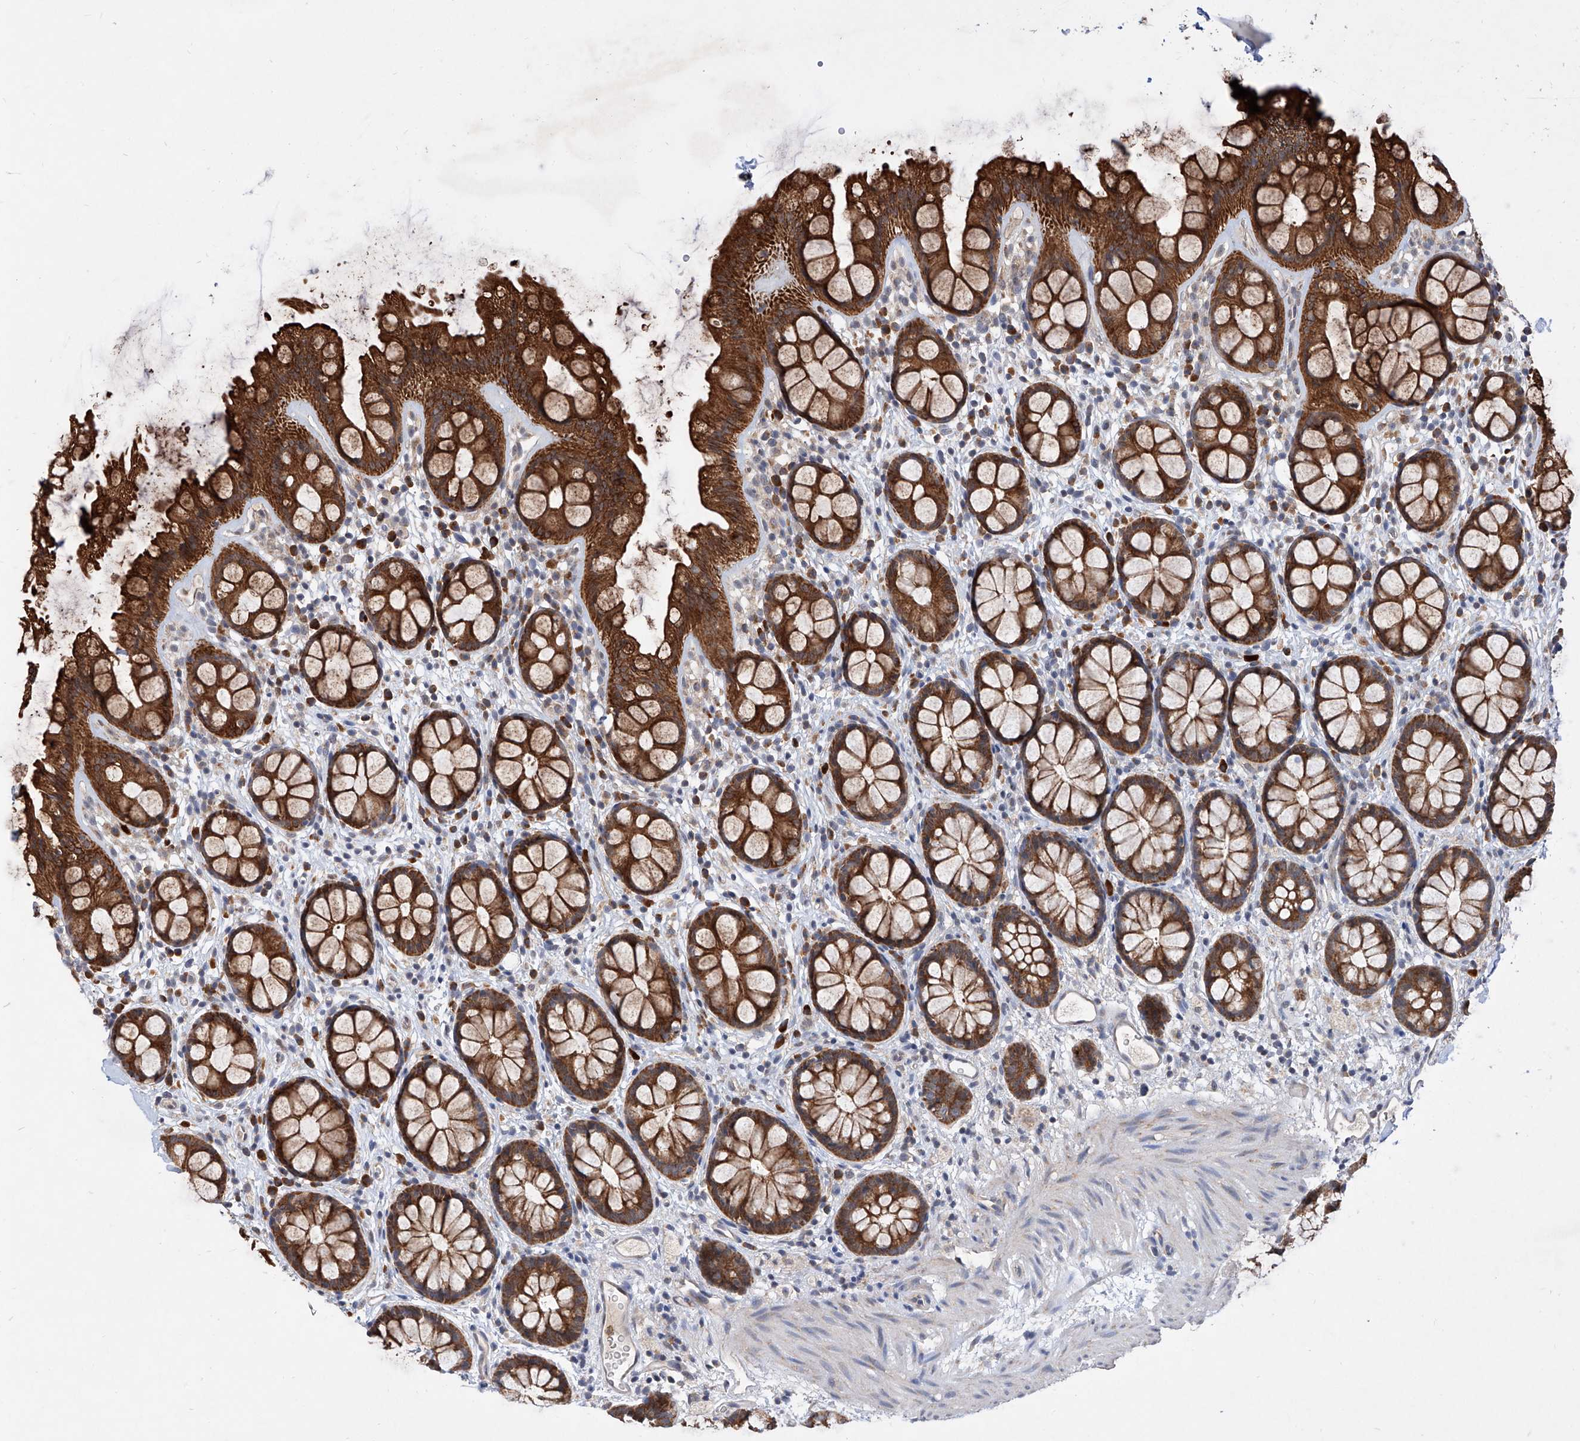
{"staining": {"intensity": "strong", "quantity": ">75%", "location": "cytoplasmic/membranous"}, "tissue": "rectum", "cell_type": "Glandular cells", "image_type": "normal", "snomed": [{"axis": "morphology", "description": "Normal tissue, NOS"}, {"axis": "topography", "description": "Rectum"}], "caption": "Unremarkable rectum was stained to show a protein in brown. There is high levels of strong cytoplasmic/membranous staining in approximately >75% of glandular cells. (Stains: DAB (3,3'-diaminobenzidine) in brown, nuclei in blue, Microscopy: brightfield microscopy at high magnification).", "gene": "MFSD4B", "patient": {"sex": "female", "age": 65}}